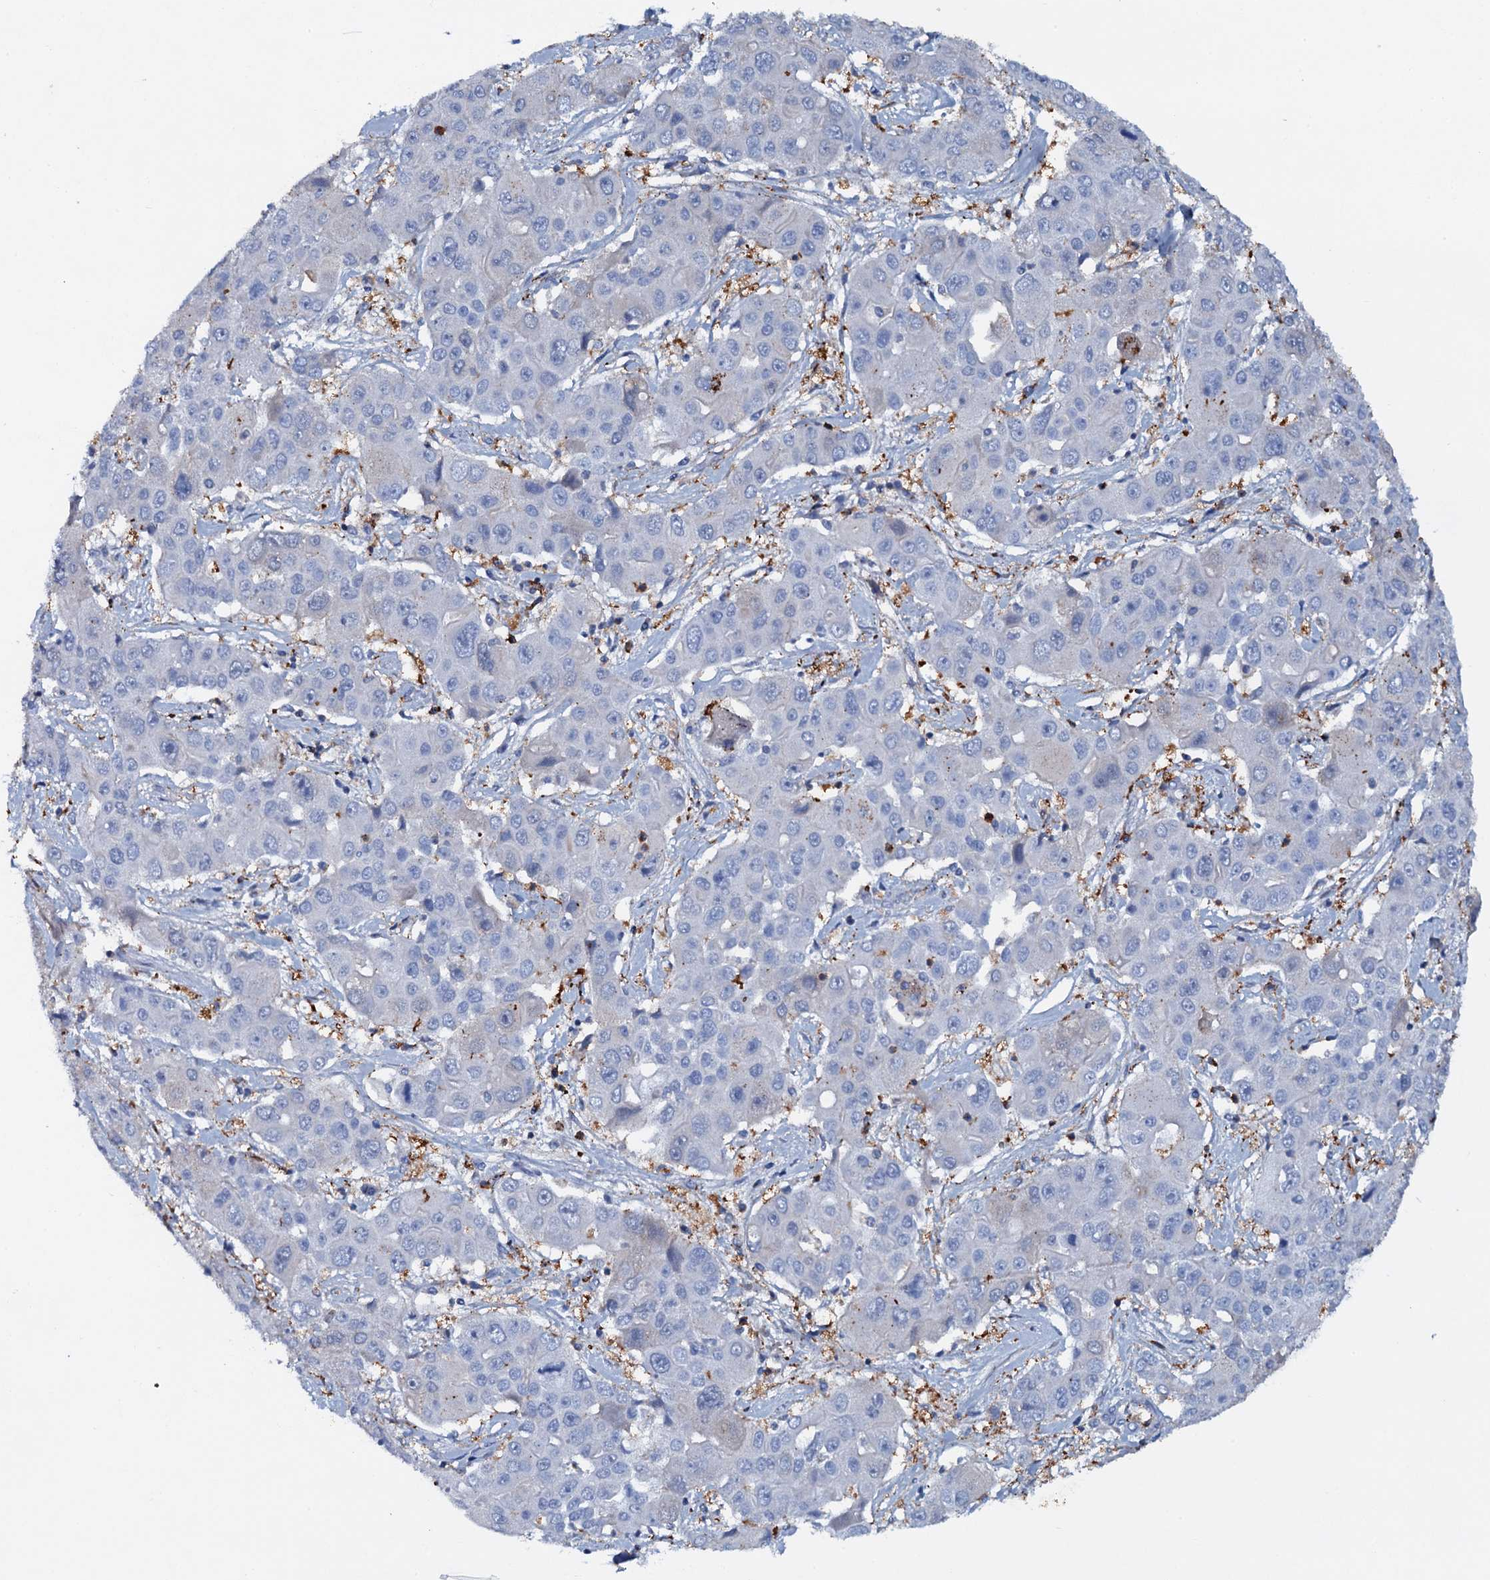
{"staining": {"intensity": "negative", "quantity": "none", "location": "none"}, "tissue": "liver cancer", "cell_type": "Tumor cells", "image_type": "cancer", "snomed": [{"axis": "morphology", "description": "Cholangiocarcinoma"}, {"axis": "topography", "description": "Liver"}], "caption": "IHC photomicrograph of liver cholangiocarcinoma stained for a protein (brown), which displays no positivity in tumor cells.", "gene": "MS4A4E", "patient": {"sex": "male", "age": 67}}